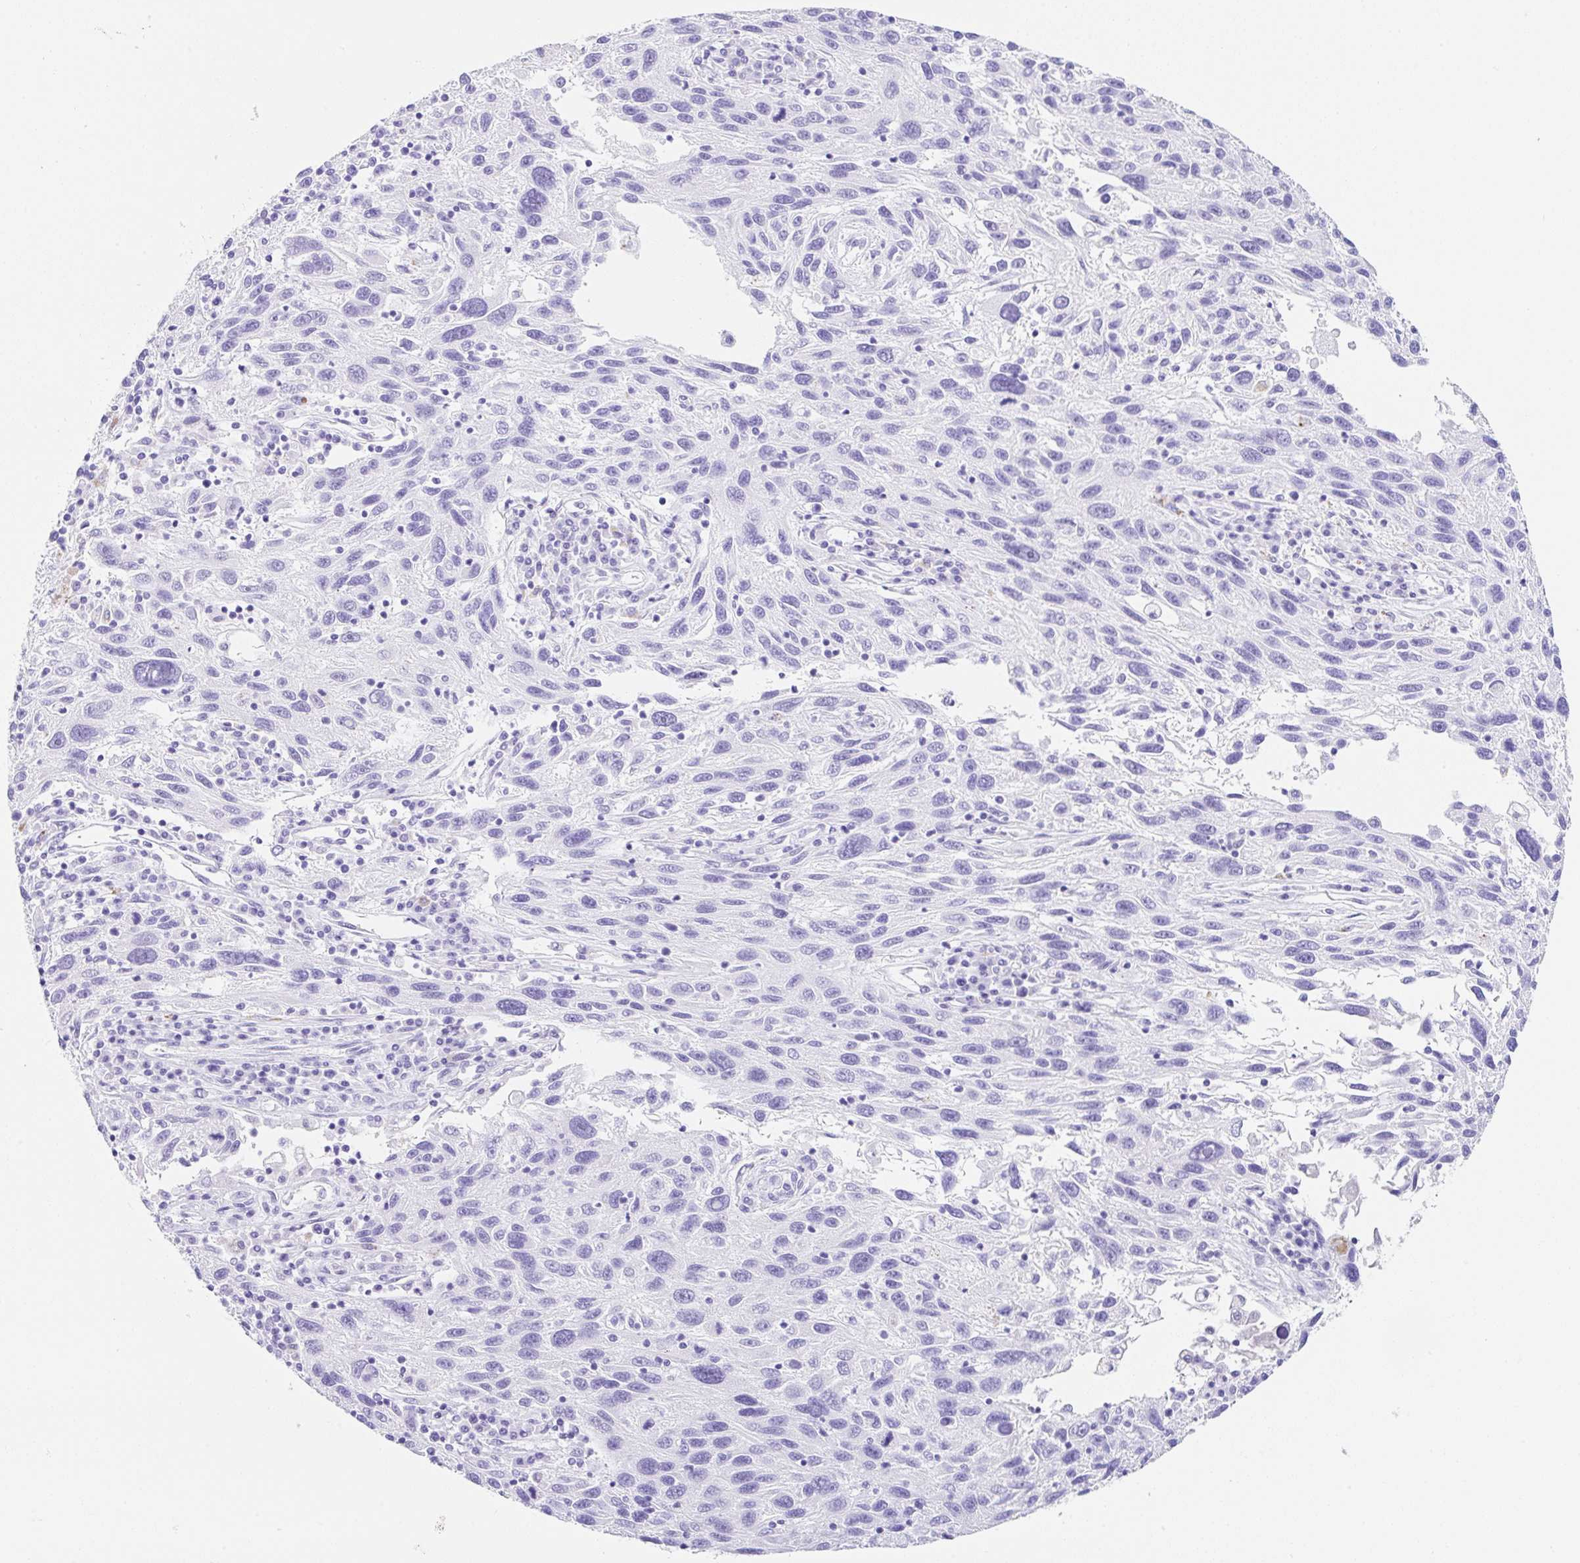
{"staining": {"intensity": "negative", "quantity": "none", "location": "none"}, "tissue": "melanoma", "cell_type": "Tumor cells", "image_type": "cancer", "snomed": [{"axis": "morphology", "description": "Malignant melanoma, NOS"}, {"axis": "topography", "description": "Skin"}], "caption": "Micrograph shows no protein staining in tumor cells of malignant melanoma tissue.", "gene": "CLDND2", "patient": {"sex": "male", "age": 53}}